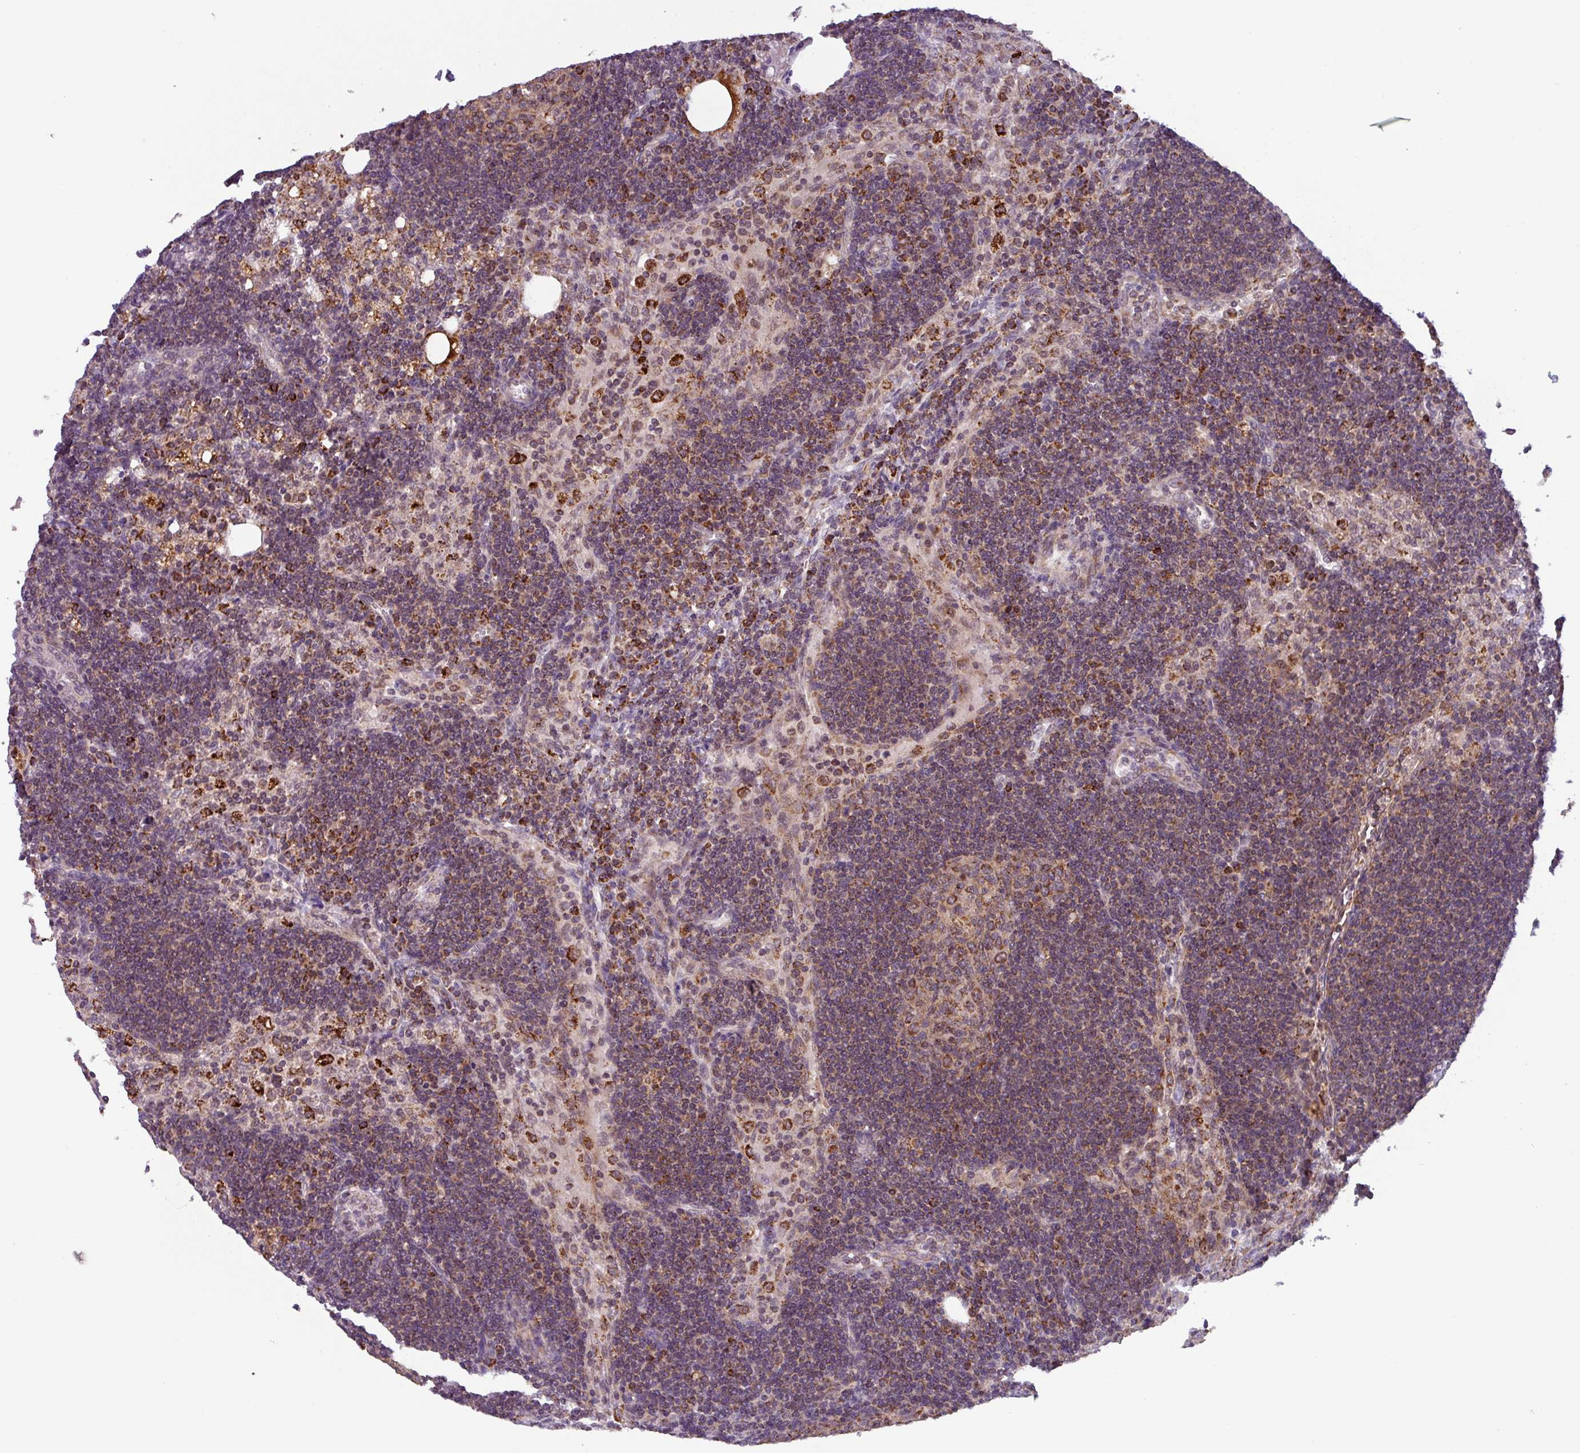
{"staining": {"intensity": "weak", "quantity": ">75%", "location": "cytoplasmic/membranous"}, "tissue": "lymph node", "cell_type": "Germinal center cells", "image_type": "normal", "snomed": [{"axis": "morphology", "description": "Normal tissue, NOS"}, {"axis": "topography", "description": "Lymph node"}], "caption": "Brown immunohistochemical staining in unremarkable lymph node displays weak cytoplasmic/membranous expression in about >75% of germinal center cells. The protein of interest is shown in brown color, while the nuclei are stained blue.", "gene": "AKIRIN1", "patient": {"sex": "female", "age": 73}}